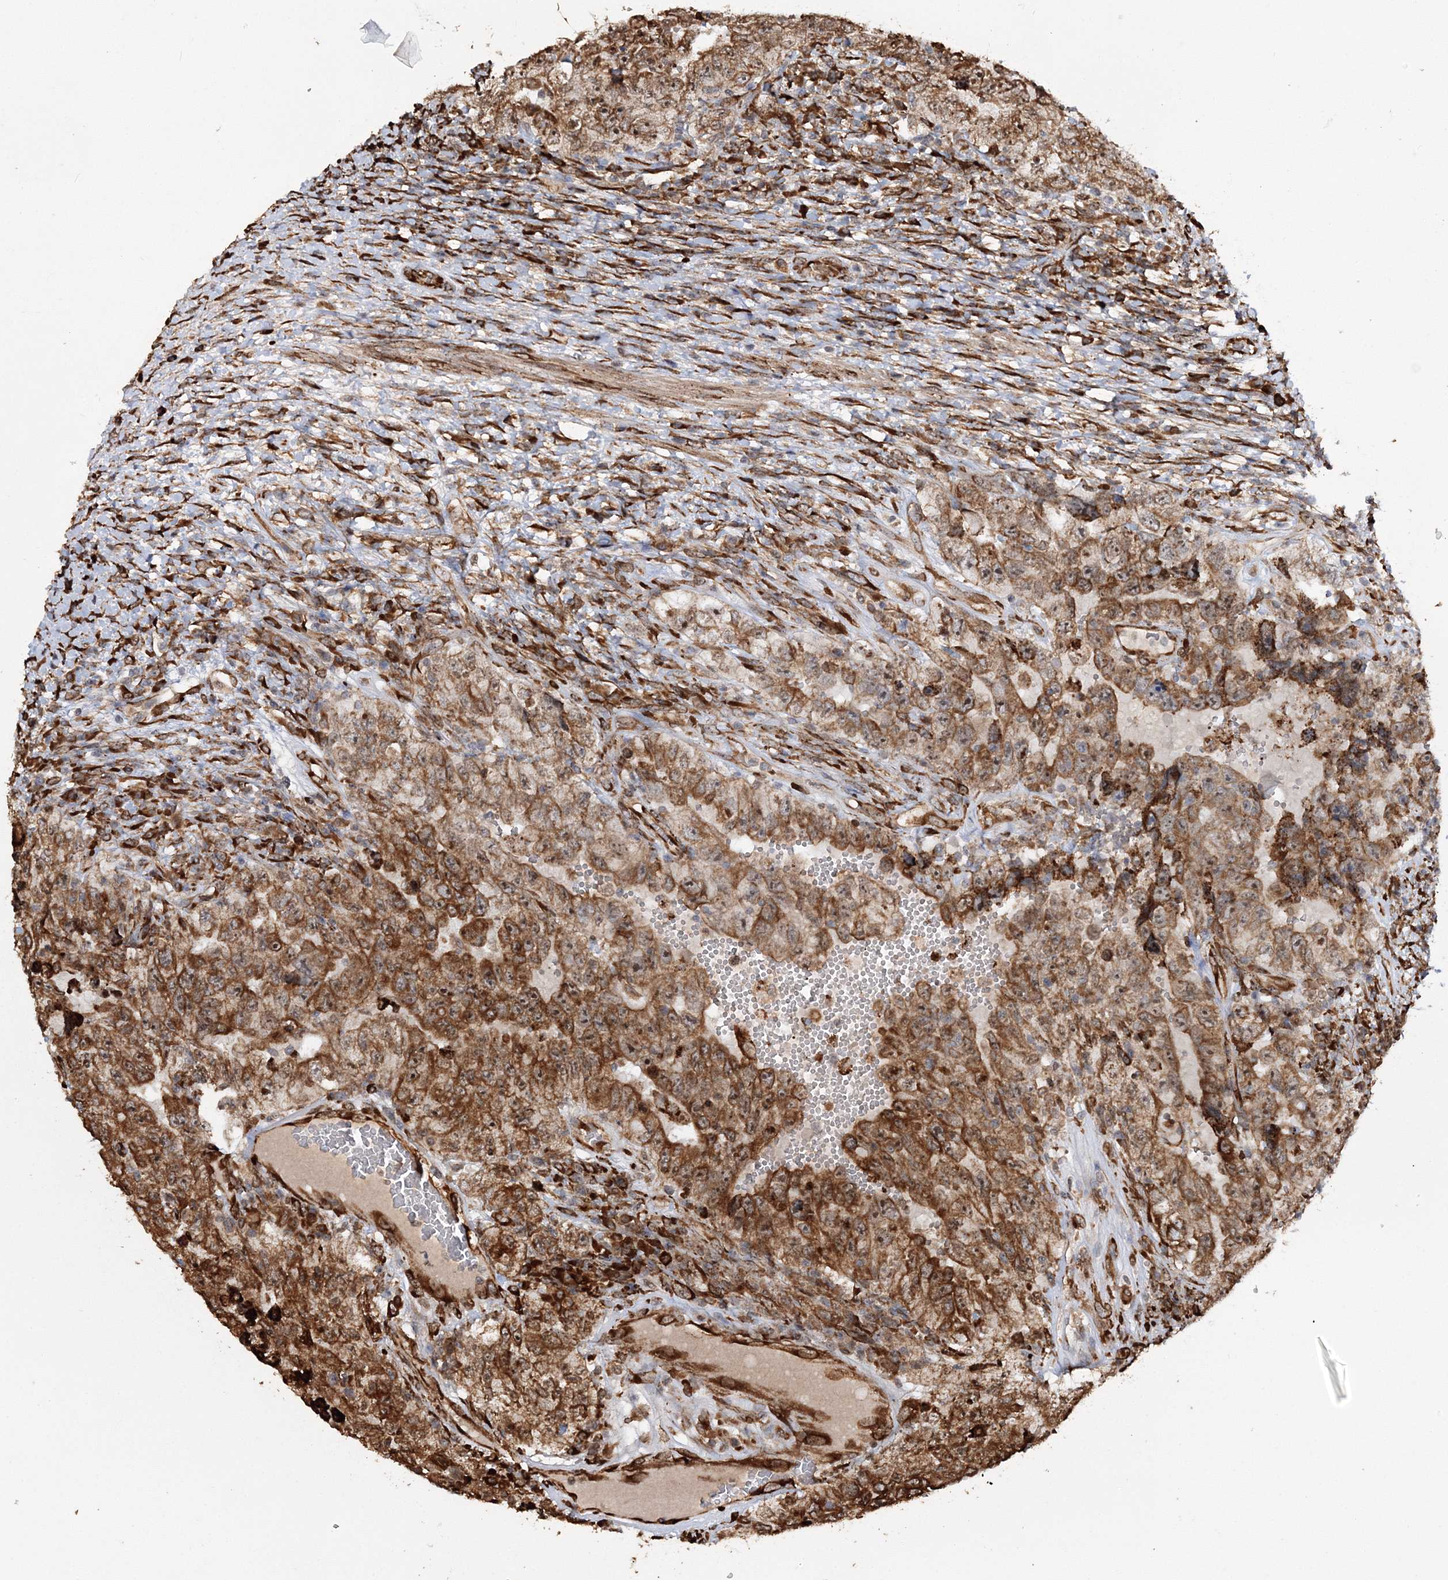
{"staining": {"intensity": "moderate", "quantity": ">75%", "location": "cytoplasmic/membranous,nuclear"}, "tissue": "testis cancer", "cell_type": "Tumor cells", "image_type": "cancer", "snomed": [{"axis": "morphology", "description": "Carcinoma, Embryonal, NOS"}, {"axis": "topography", "description": "Testis"}], "caption": "Immunohistochemical staining of human embryonal carcinoma (testis) displays moderate cytoplasmic/membranous and nuclear protein positivity in approximately >75% of tumor cells.", "gene": "SCRN3", "patient": {"sex": "male", "age": 26}}